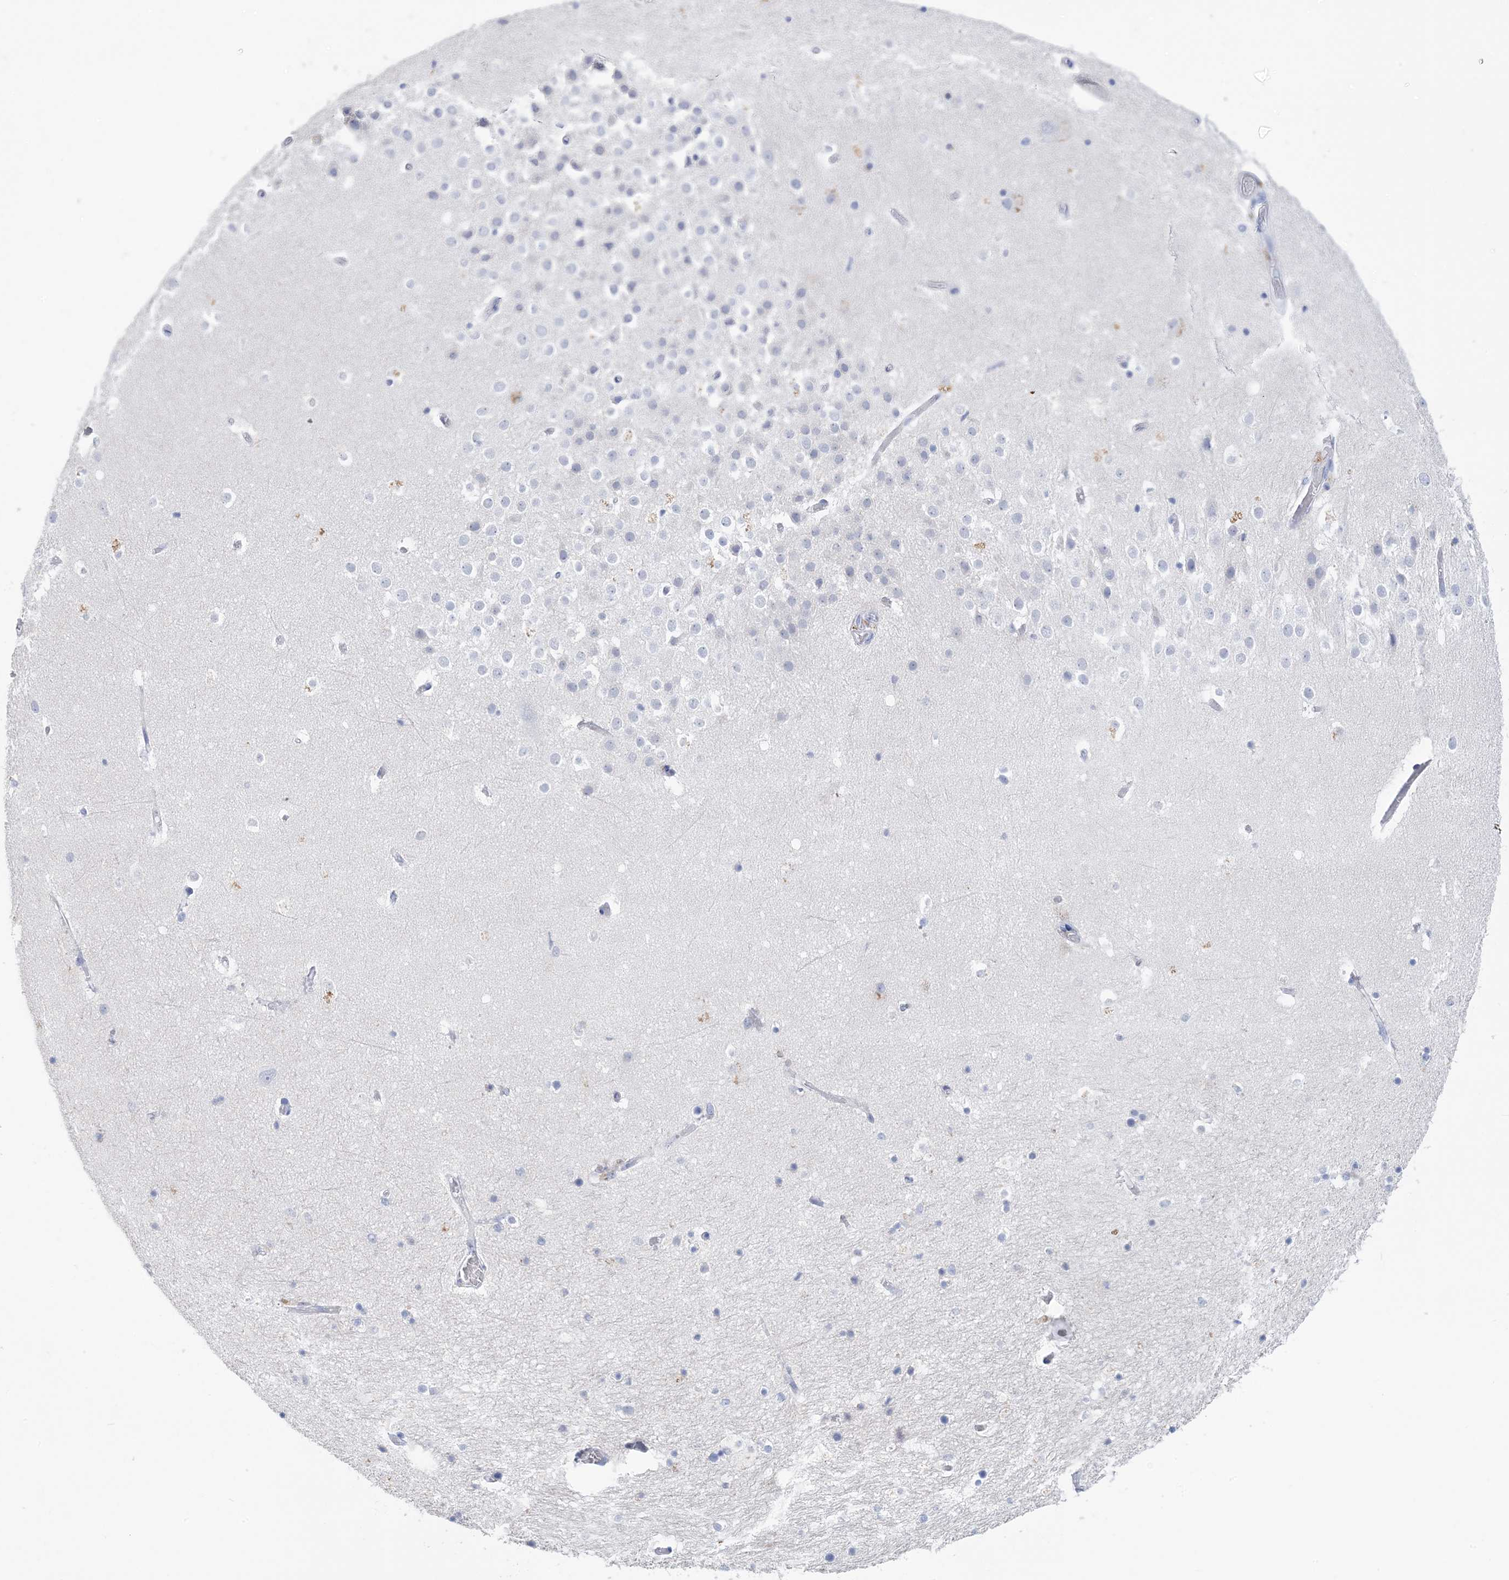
{"staining": {"intensity": "negative", "quantity": "none", "location": "none"}, "tissue": "hippocampus", "cell_type": "Glial cells", "image_type": "normal", "snomed": [{"axis": "morphology", "description": "Normal tissue, NOS"}, {"axis": "topography", "description": "Hippocampus"}], "caption": "Immunohistochemistry image of benign hippocampus: human hippocampus stained with DAB (3,3'-diaminobenzidine) shows no significant protein staining in glial cells. Brightfield microscopy of IHC stained with DAB (brown) and hematoxylin (blue), captured at high magnification.", "gene": "SH3YL1", "patient": {"sex": "female", "age": 52}}